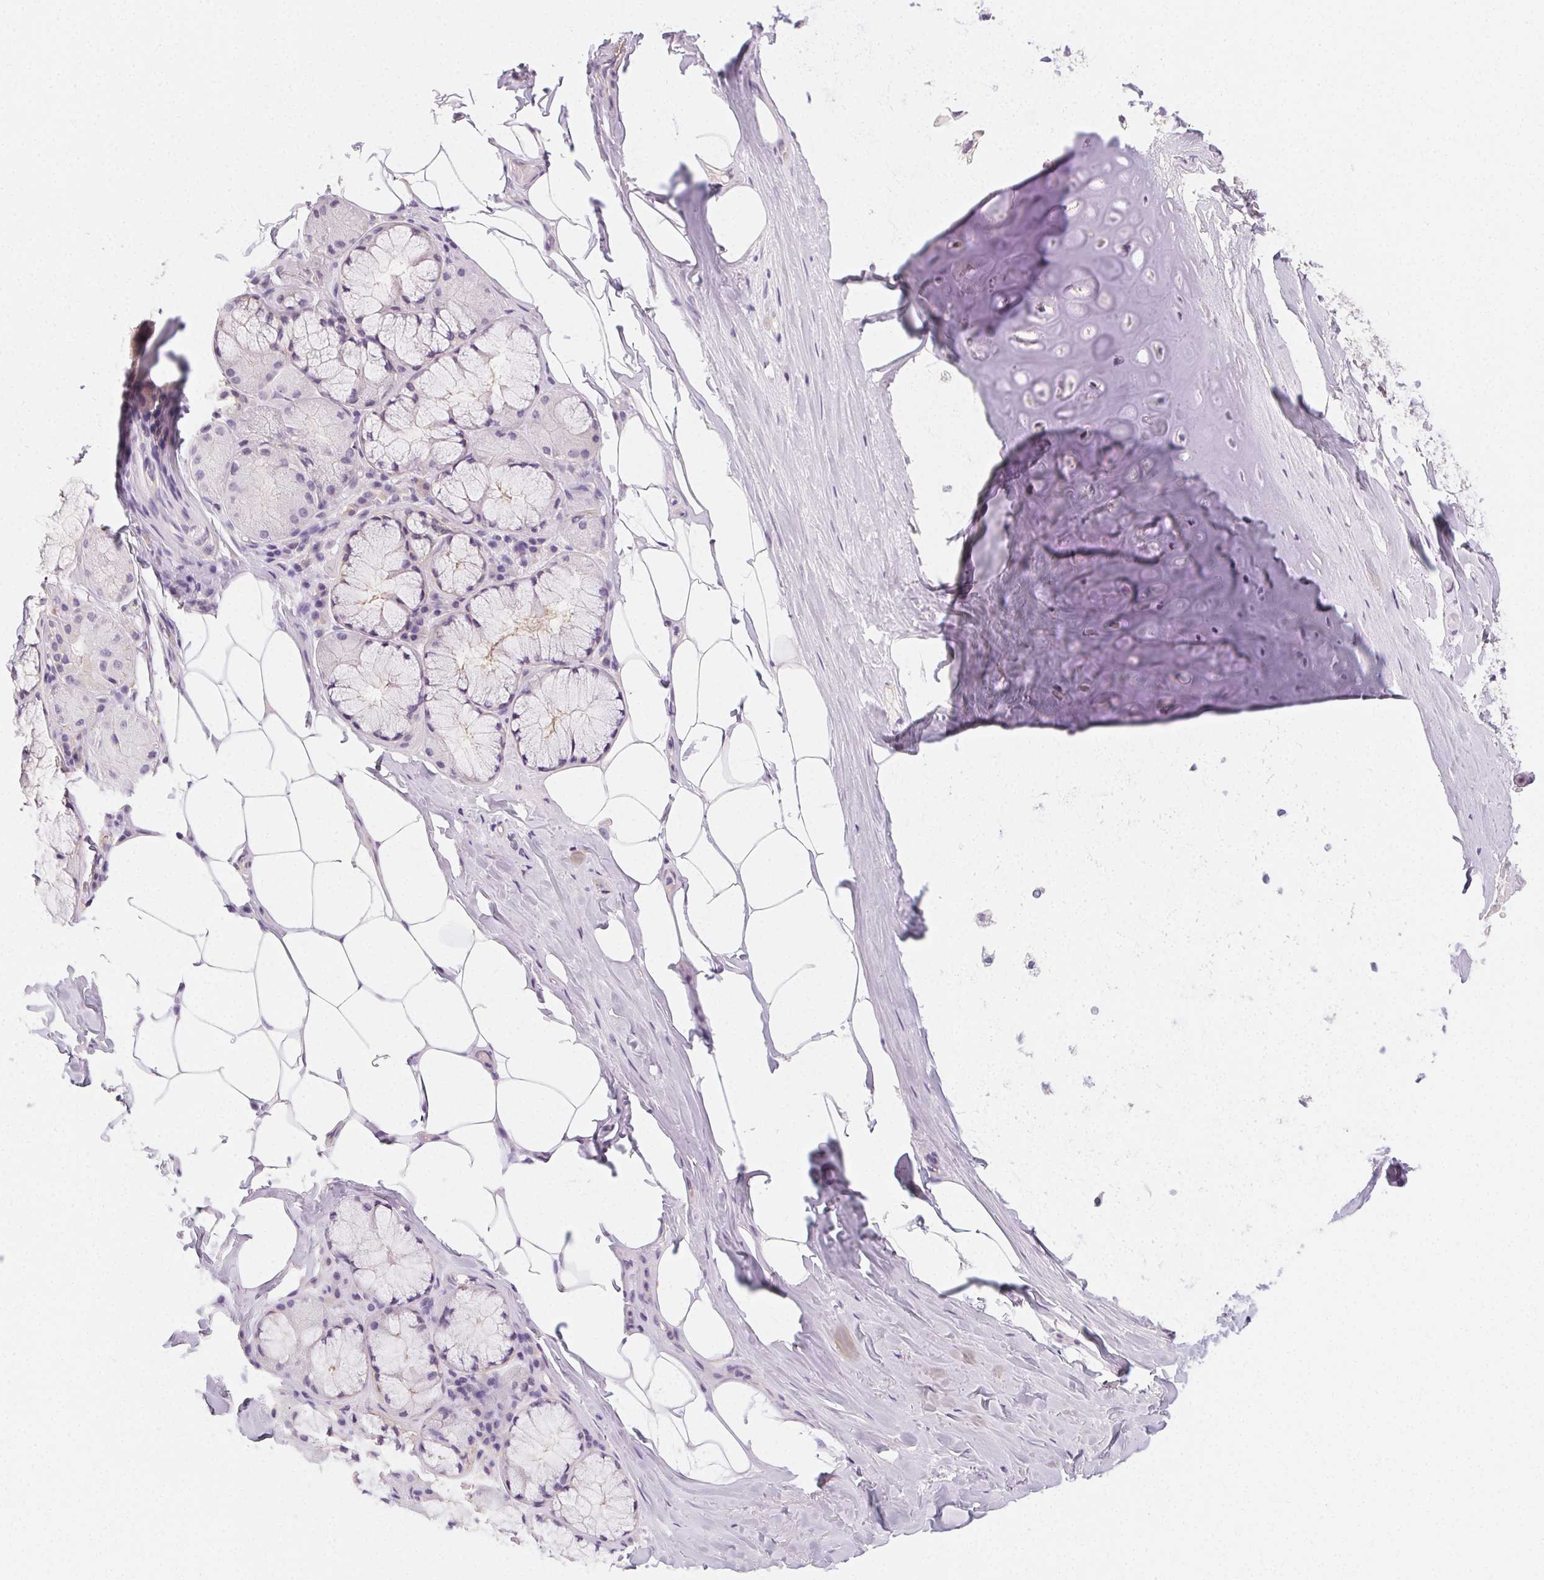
{"staining": {"intensity": "negative", "quantity": "none", "location": "none"}, "tissue": "adipose tissue", "cell_type": "Adipocytes", "image_type": "normal", "snomed": [{"axis": "morphology", "description": "Normal tissue, NOS"}, {"axis": "topography", "description": "Cartilage tissue"}, {"axis": "topography", "description": "Bronchus"}], "caption": "Immunohistochemistry (IHC) photomicrograph of normal human adipose tissue stained for a protein (brown), which demonstrates no expression in adipocytes.", "gene": "CSN1S1", "patient": {"sex": "male", "age": 64}}